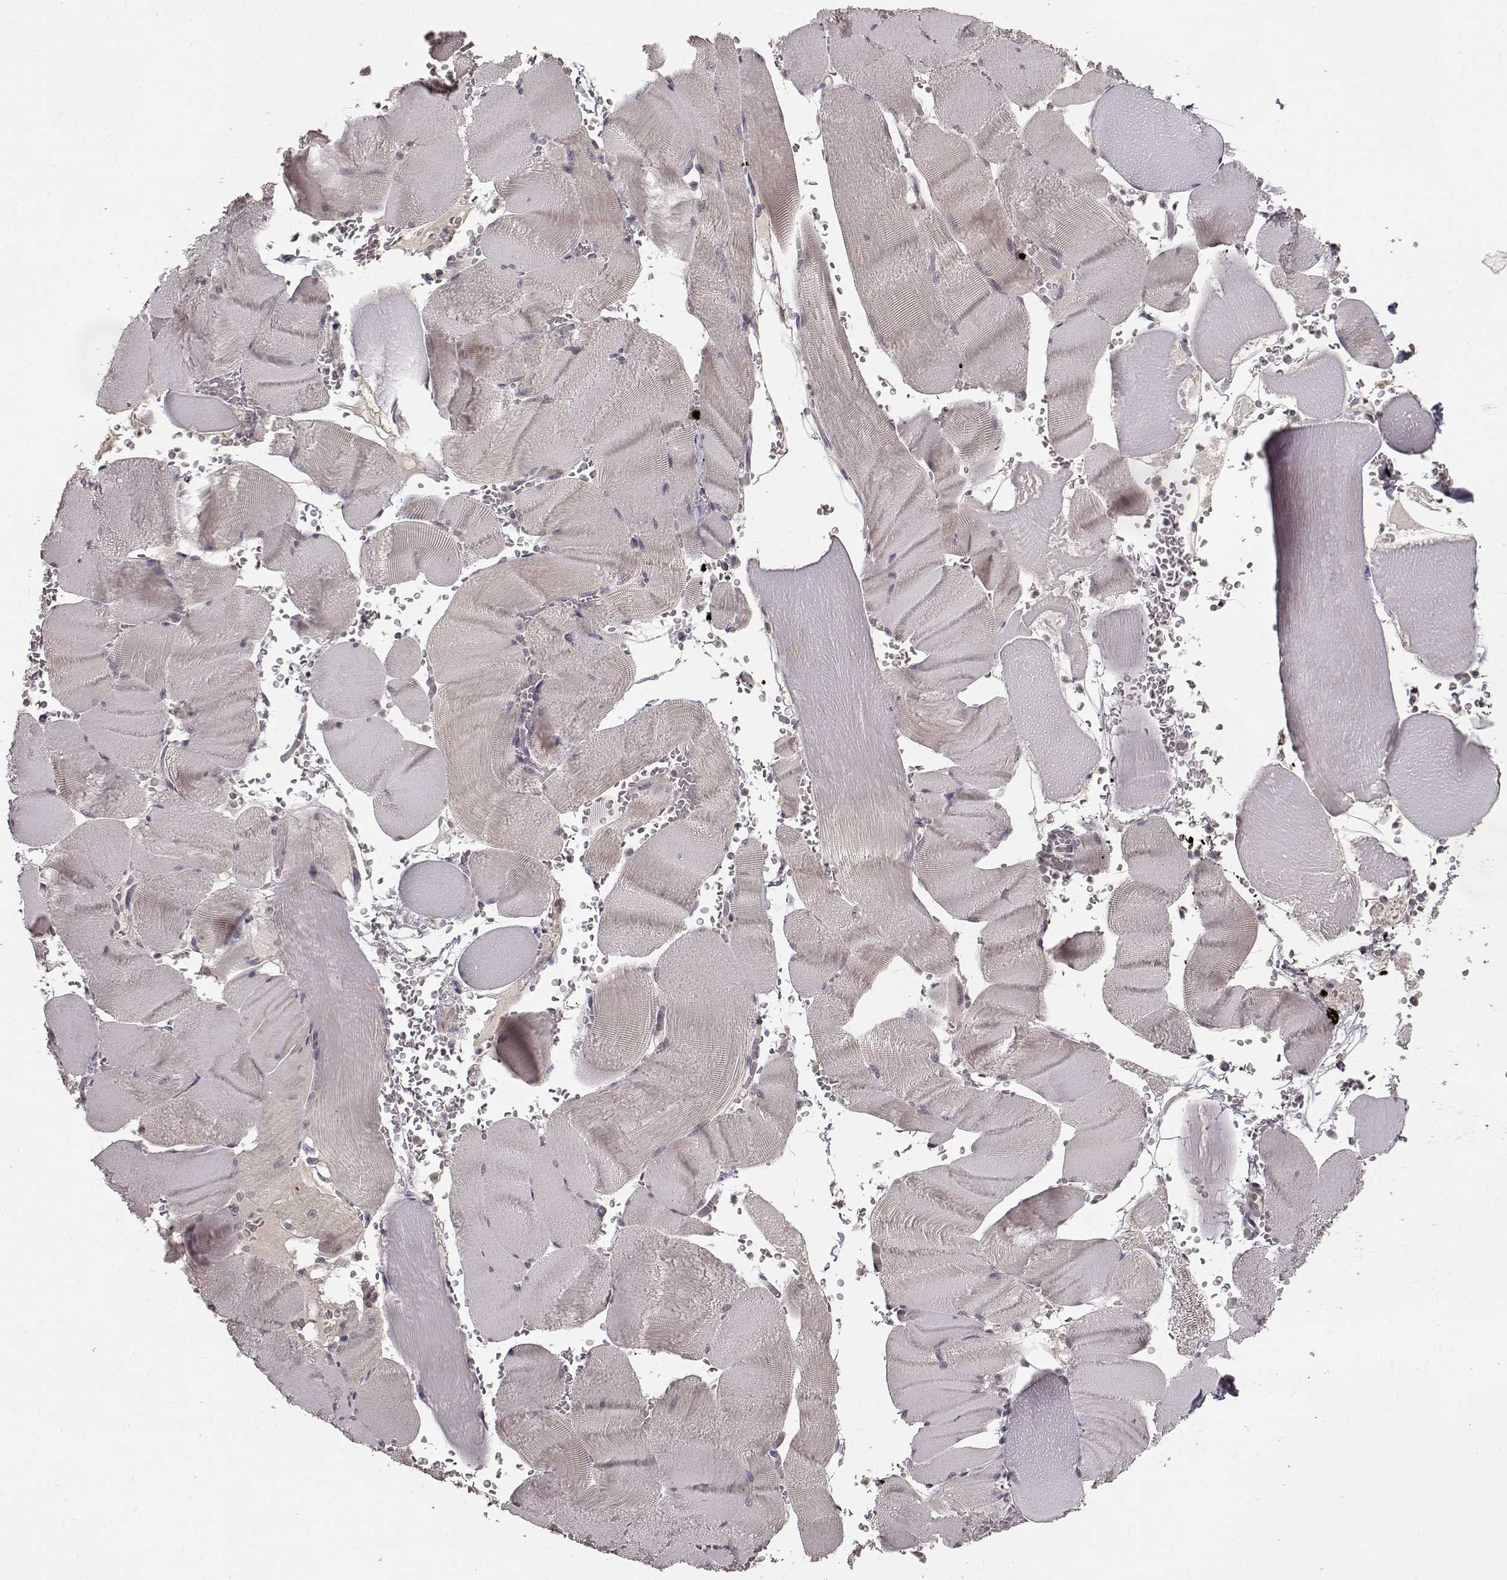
{"staining": {"intensity": "negative", "quantity": "none", "location": "none"}, "tissue": "skeletal muscle", "cell_type": "Myocytes", "image_type": "normal", "snomed": [{"axis": "morphology", "description": "Normal tissue, NOS"}, {"axis": "topography", "description": "Skeletal muscle"}], "caption": "Immunohistochemistry histopathology image of benign skeletal muscle: skeletal muscle stained with DAB demonstrates no significant protein positivity in myocytes. (Immunohistochemistry (ihc), brightfield microscopy, high magnification).", "gene": "NTRK2", "patient": {"sex": "male", "age": 56}}